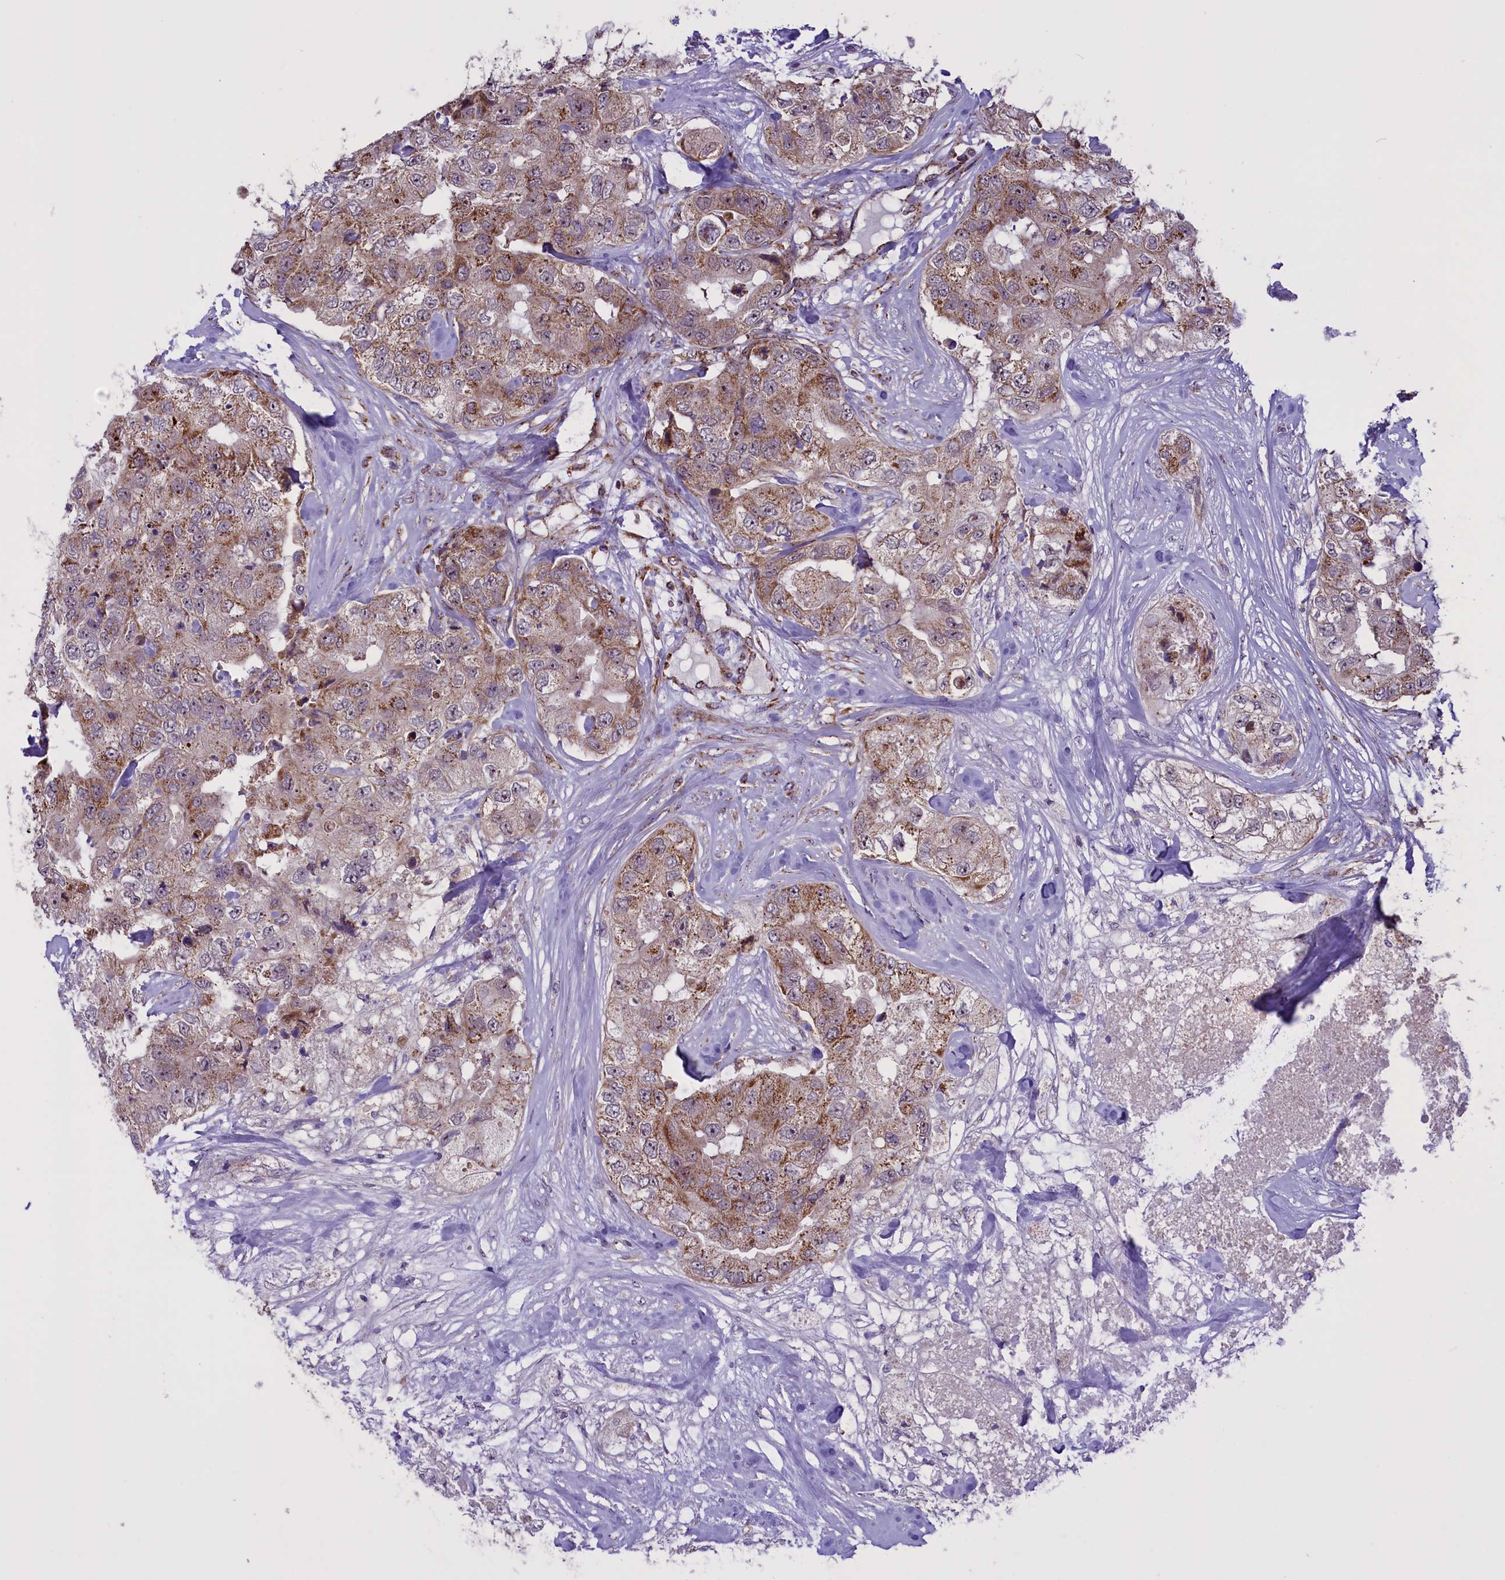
{"staining": {"intensity": "moderate", "quantity": "25%-75%", "location": "cytoplasmic/membranous"}, "tissue": "breast cancer", "cell_type": "Tumor cells", "image_type": "cancer", "snomed": [{"axis": "morphology", "description": "Duct carcinoma"}, {"axis": "topography", "description": "Breast"}], "caption": "Tumor cells demonstrate moderate cytoplasmic/membranous staining in about 25%-75% of cells in intraductal carcinoma (breast). (DAB IHC, brown staining for protein, blue staining for nuclei).", "gene": "NDUFS5", "patient": {"sex": "female", "age": 62}}